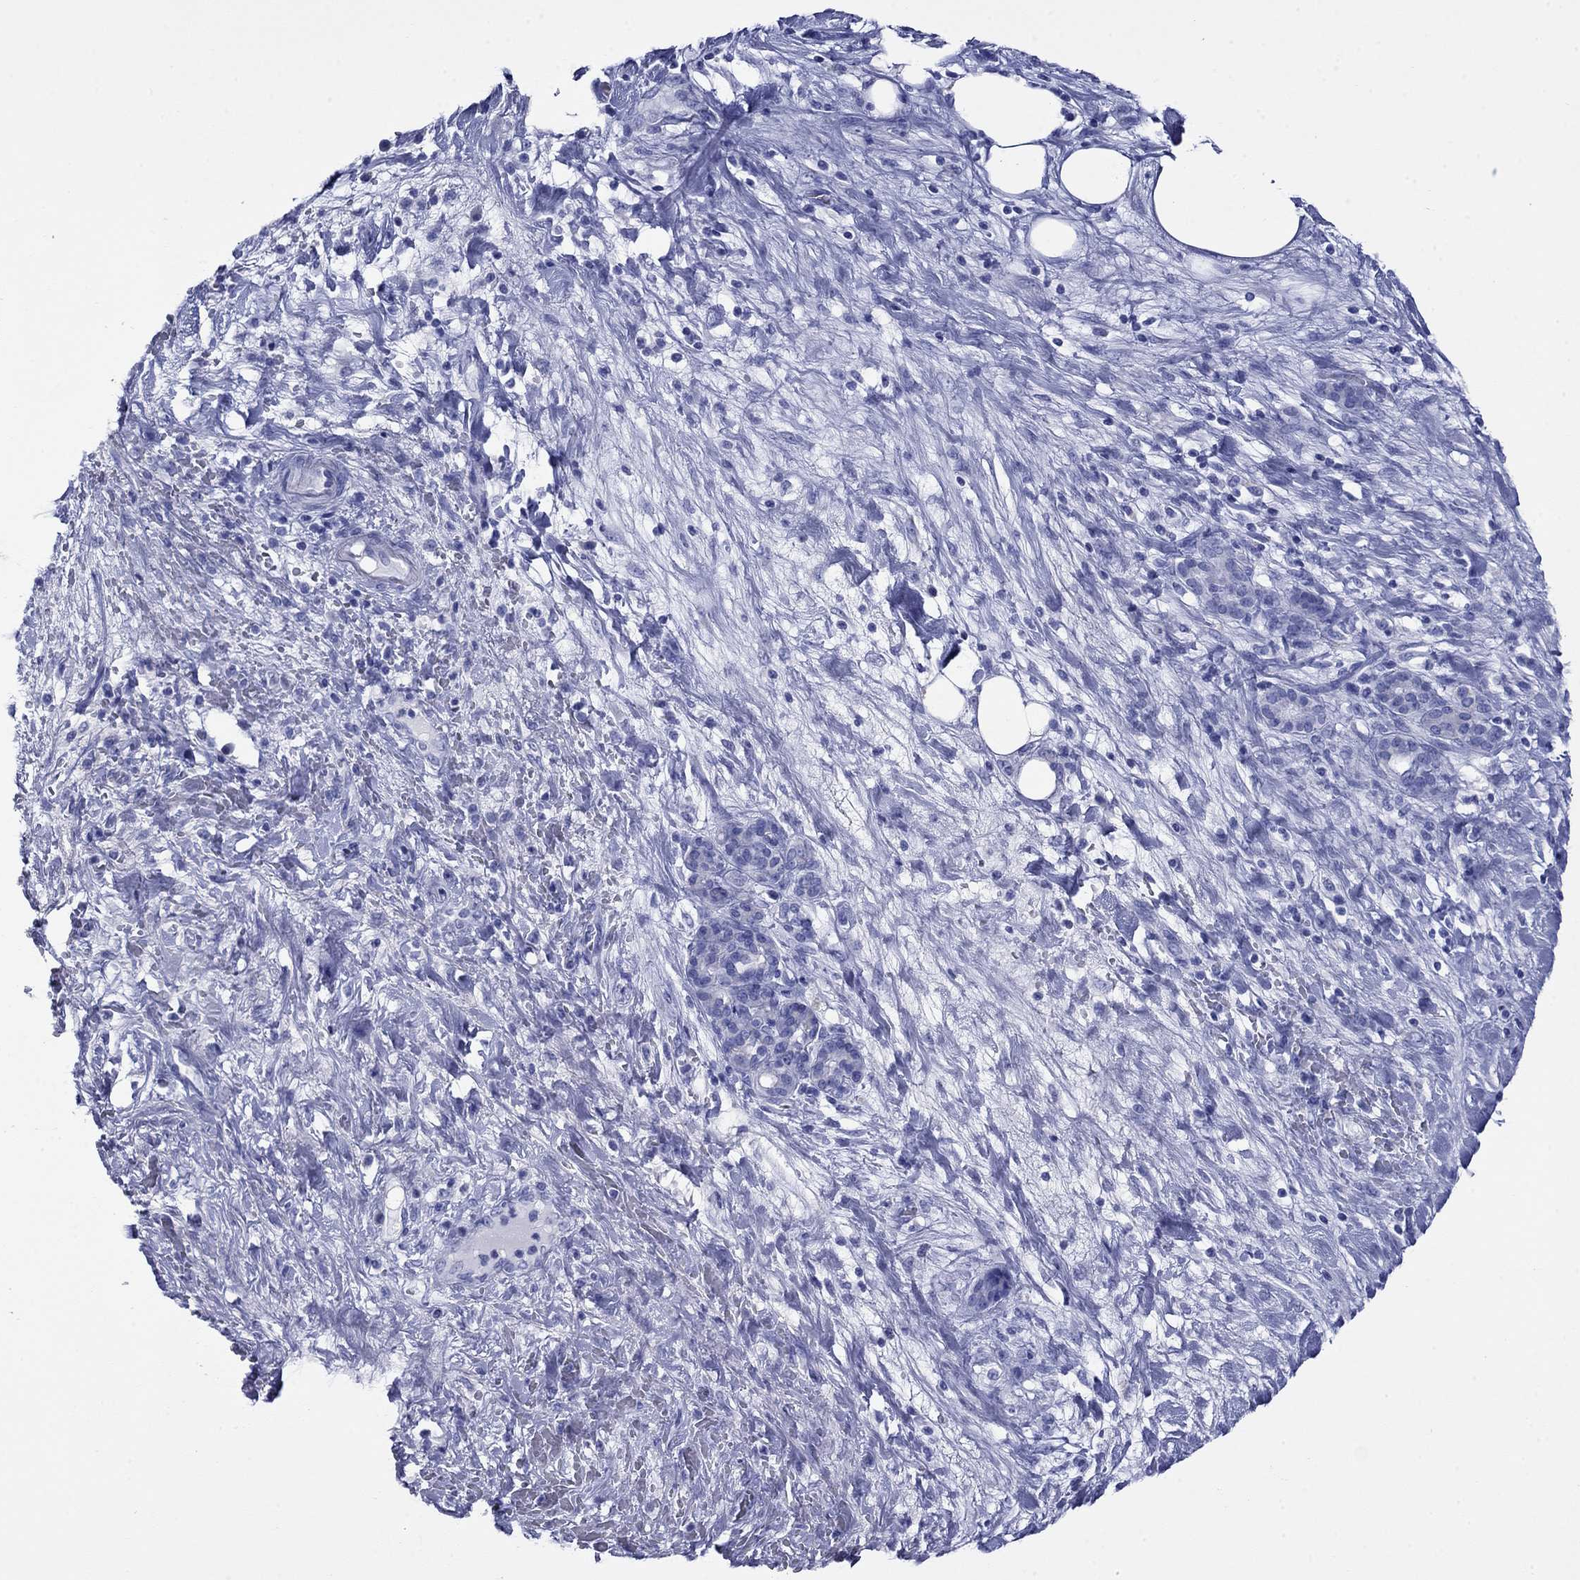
{"staining": {"intensity": "negative", "quantity": "none", "location": "none"}, "tissue": "pancreatic cancer", "cell_type": "Tumor cells", "image_type": "cancer", "snomed": [{"axis": "morphology", "description": "Adenocarcinoma, NOS"}, {"axis": "topography", "description": "Pancreas"}], "caption": "This is an immunohistochemistry micrograph of adenocarcinoma (pancreatic). There is no positivity in tumor cells.", "gene": "GIP", "patient": {"sex": "male", "age": 44}}